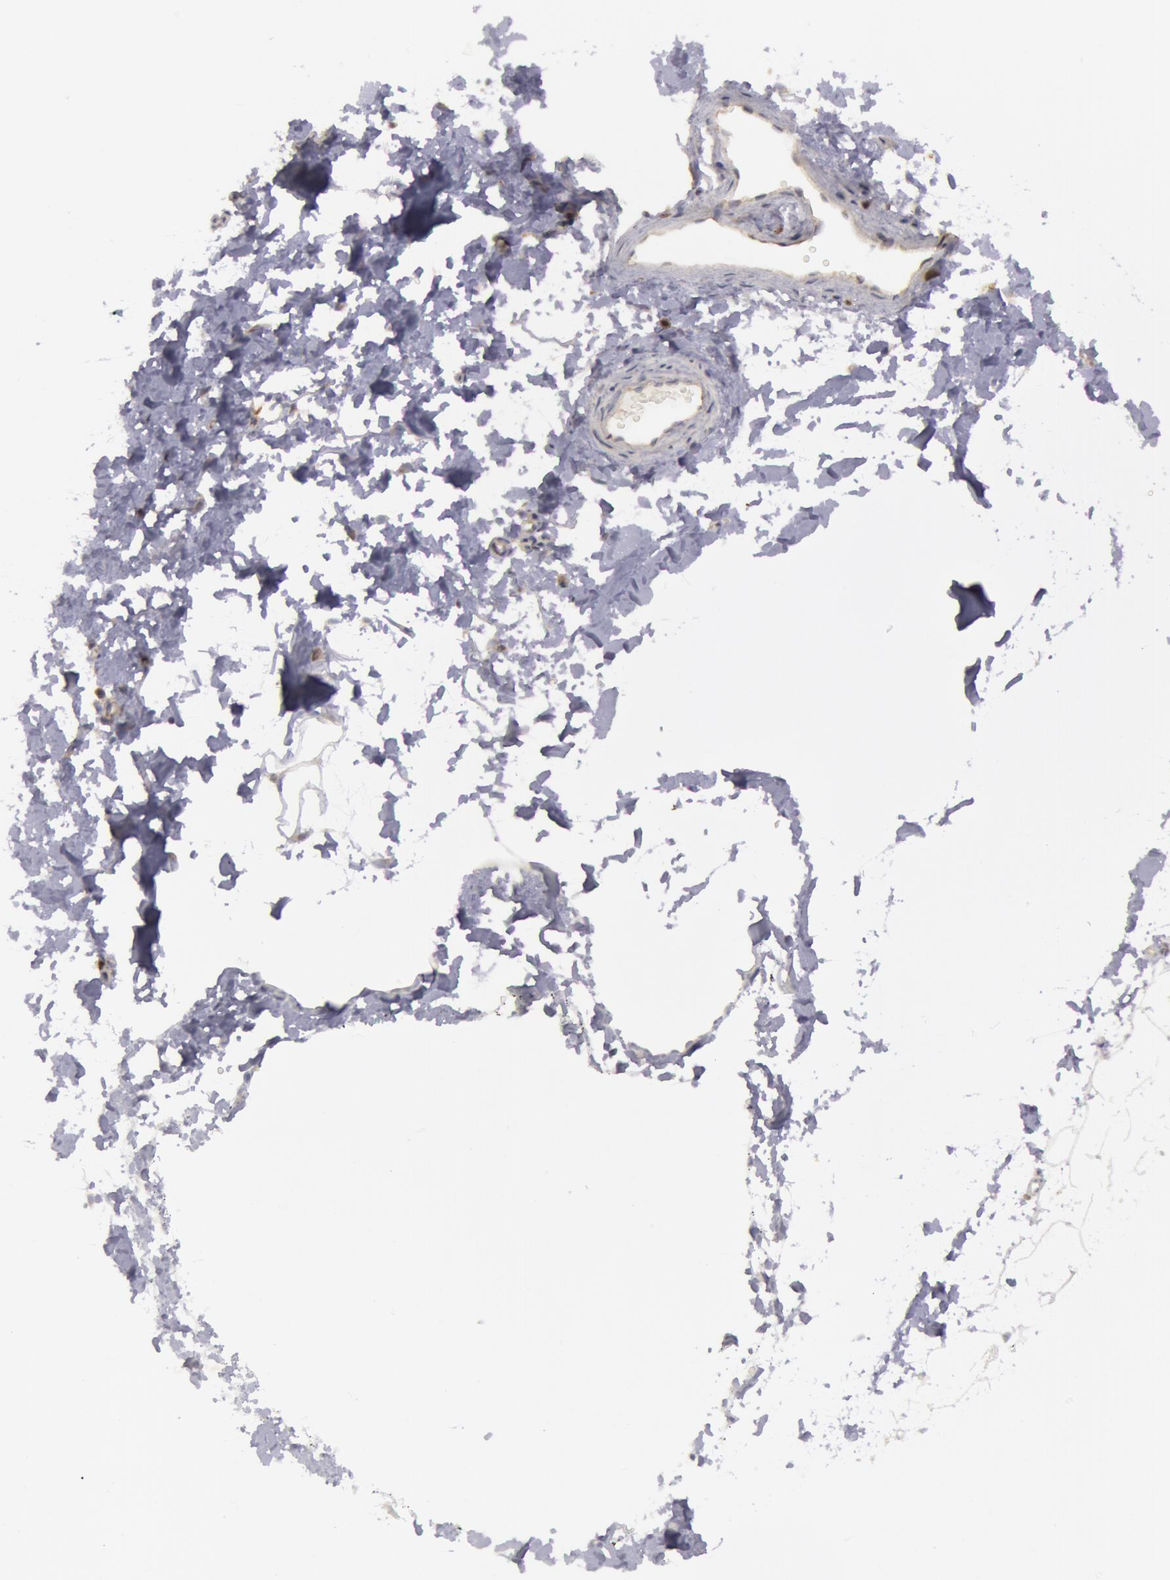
{"staining": {"intensity": "negative", "quantity": "none", "location": "none"}, "tissue": "adipose tissue", "cell_type": "Adipocytes", "image_type": "normal", "snomed": [{"axis": "morphology", "description": "Normal tissue, NOS"}, {"axis": "topography", "description": "Breast"}], "caption": "High power microscopy image of an IHC histopathology image of benign adipose tissue, revealing no significant positivity in adipocytes.", "gene": "ERBB2", "patient": {"sex": "female", "age": 45}}